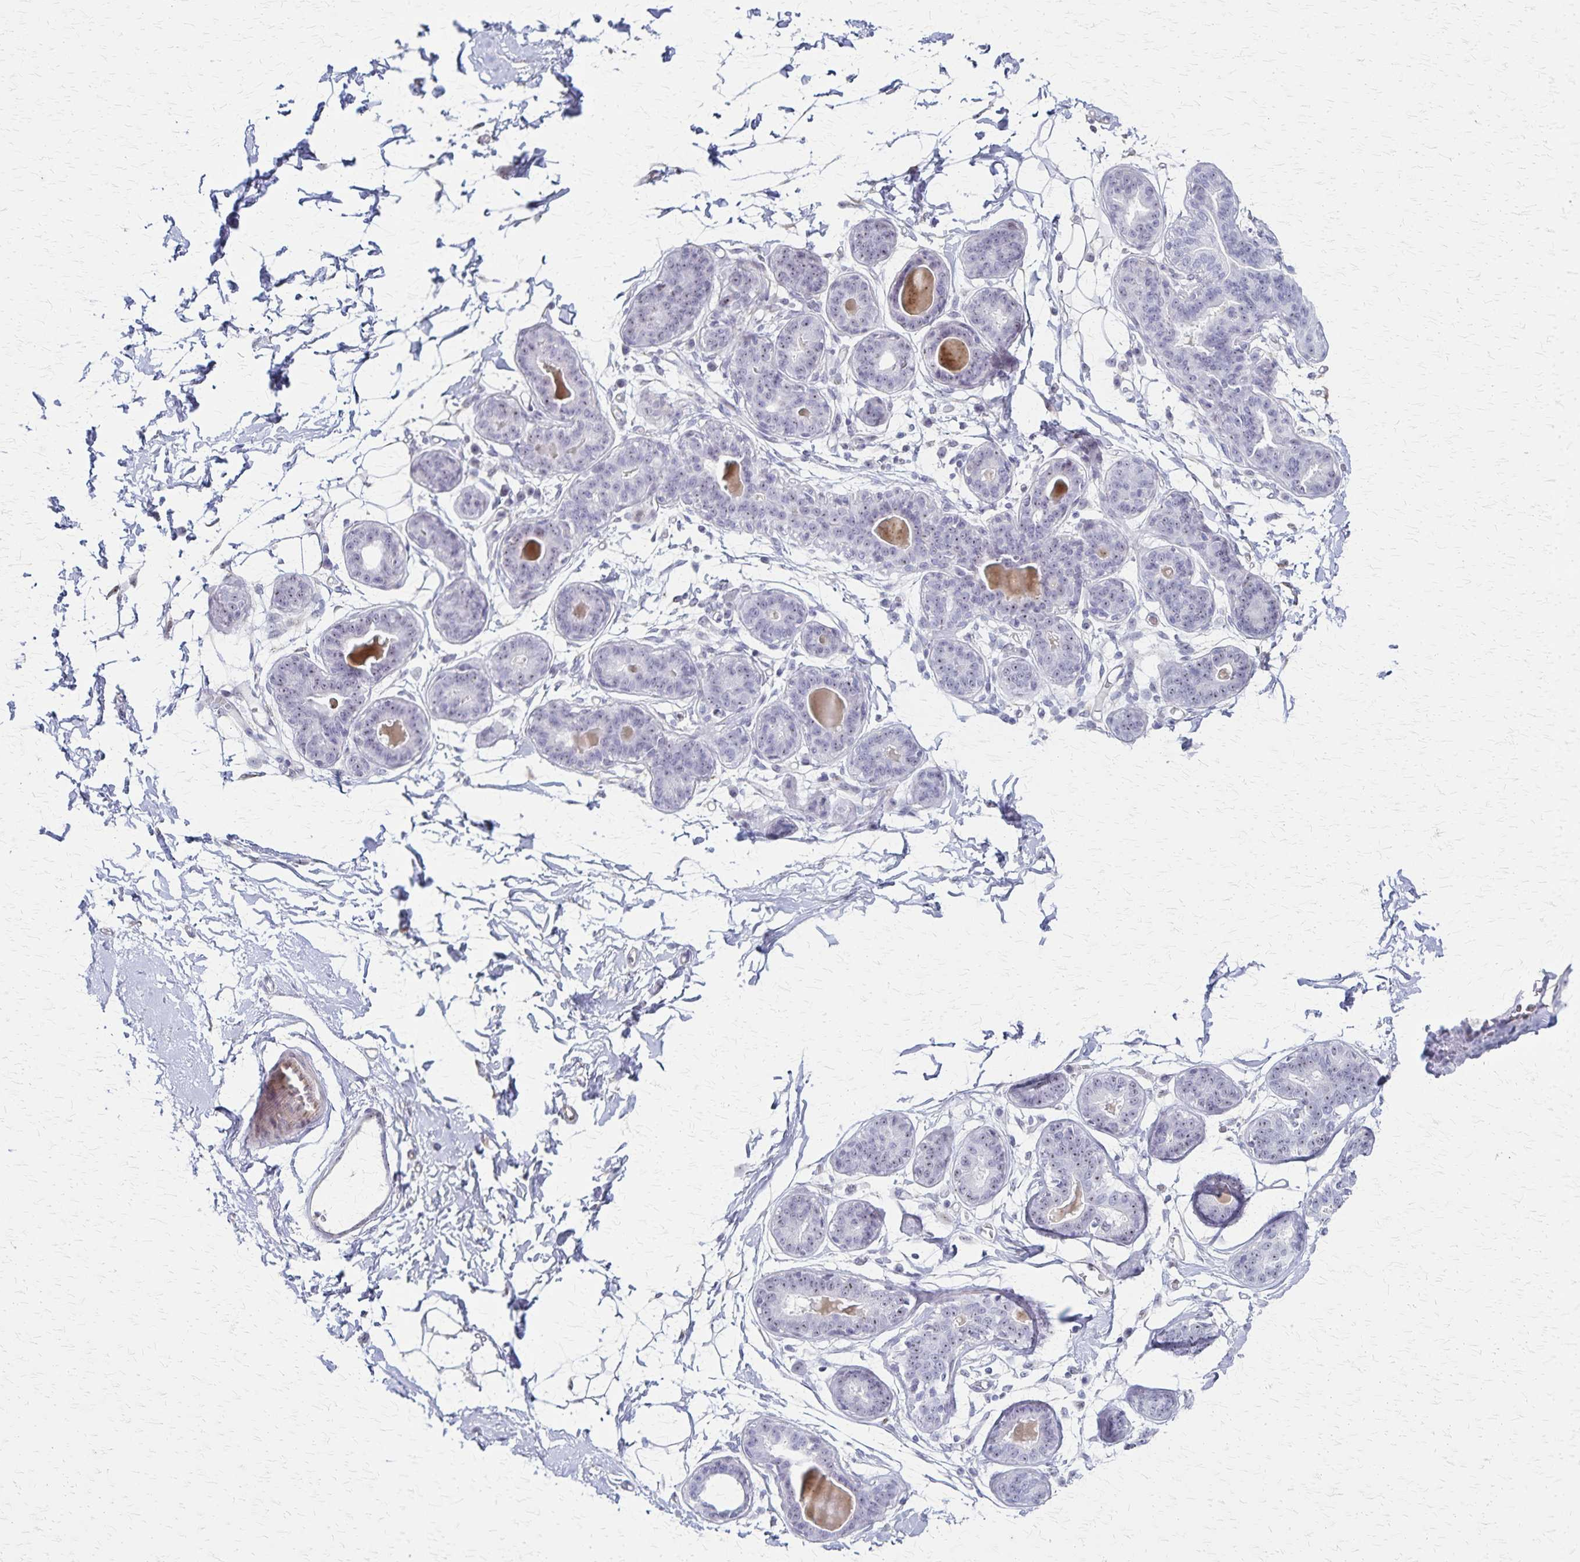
{"staining": {"intensity": "negative", "quantity": "none", "location": "none"}, "tissue": "breast", "cell_type": "Adipocytes", "image_type": "normal", "snomed": [{"axis": "morphology", "description": "Normal tissue, NOS"}, {"axis": "topography", "description": "Breast"}], "caption": "This micrograph is of benign breast stained with immunohistochemistry (IHC) to label a protein in brown with the nuclei are counter-stained blue. There is no positivity in adipocytes.", "gene": "DLK2", "patient": {"sex": "female", "age": 45}}